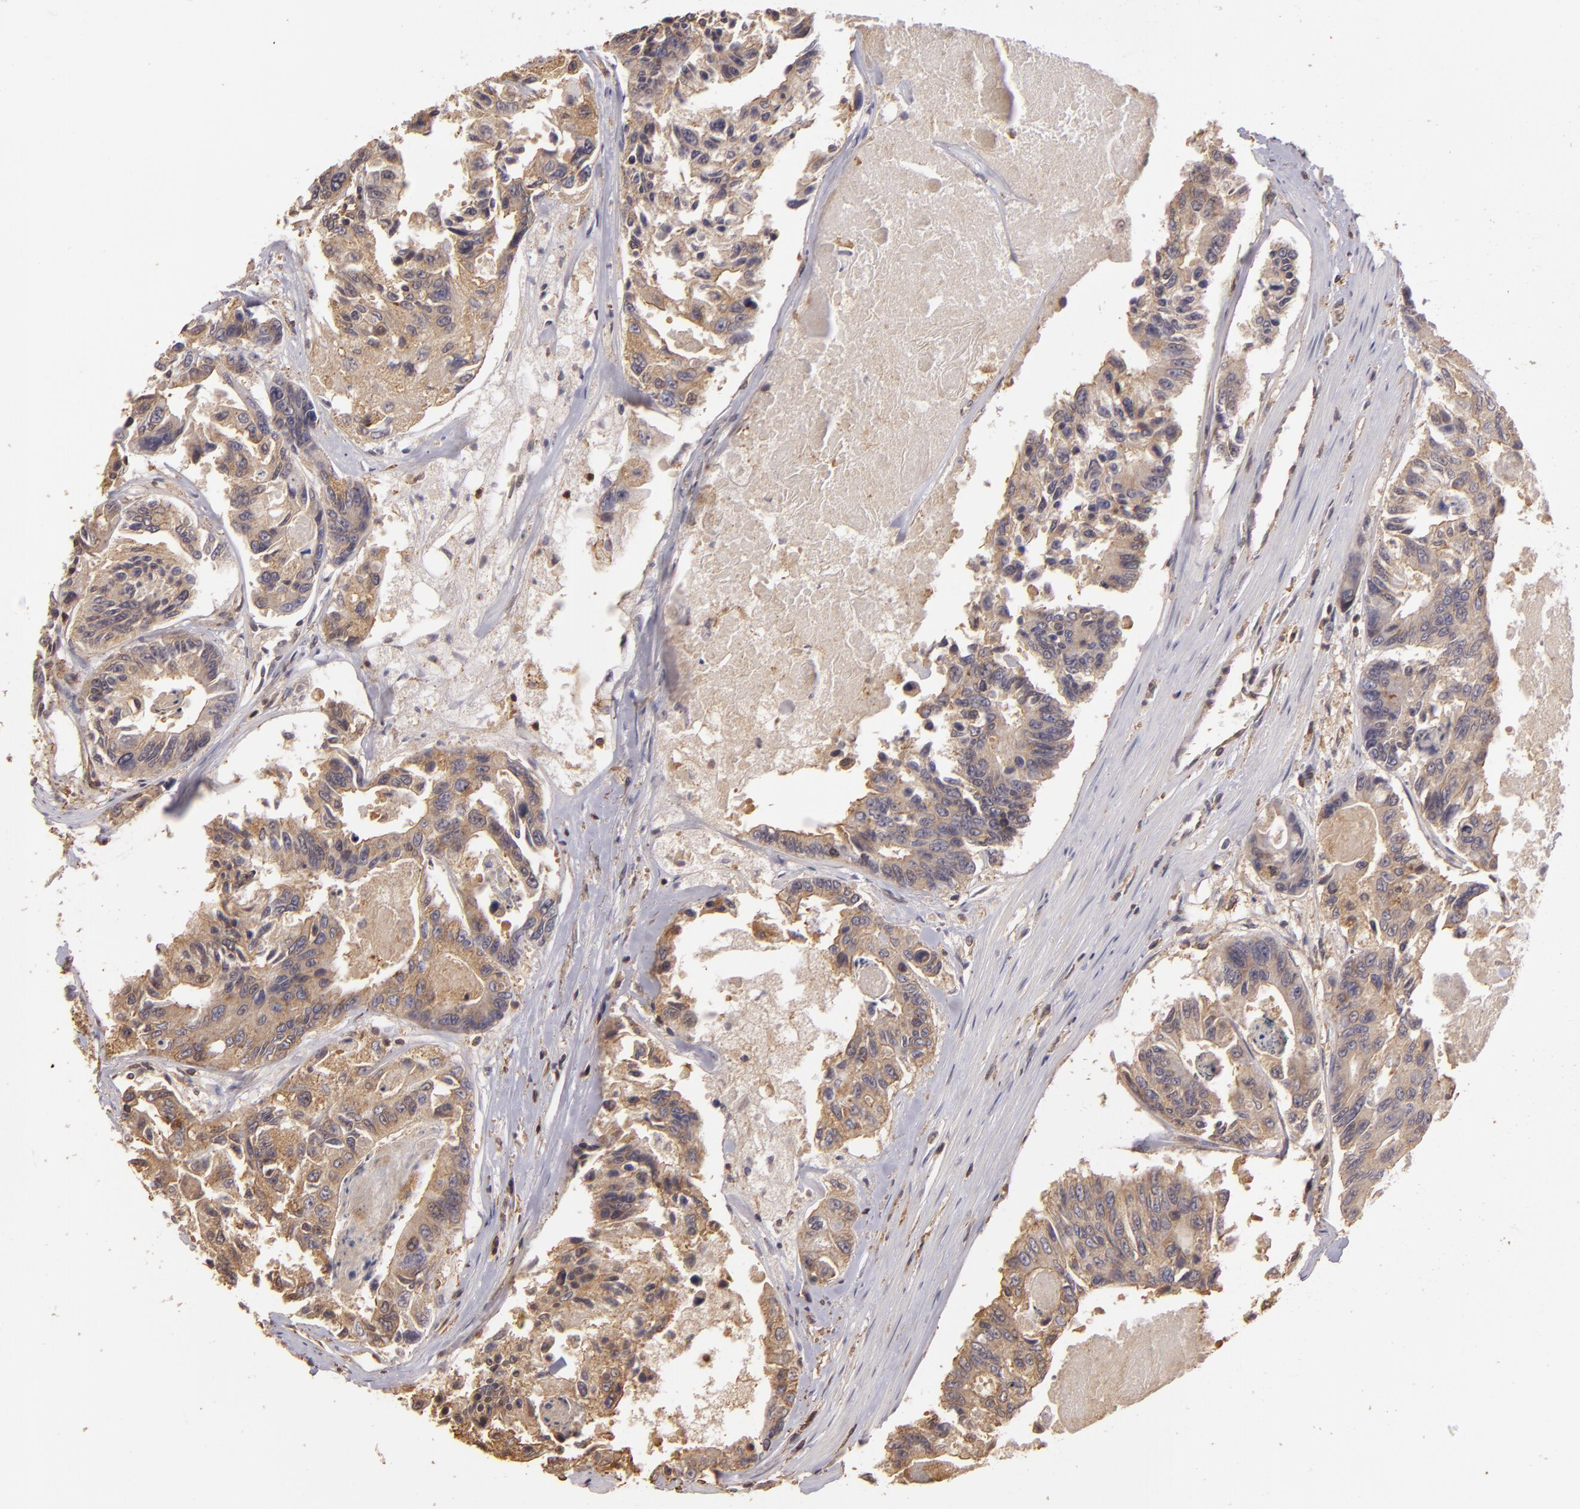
{"staining": {"intensity": "weak", "quantity": ">75%", "location": "cytoplasmic/membranous"}, "tissue": "colorectal cancer", "cell_type": "Tumor cells", "image_type": "cancer", "snomed": [{"axis": "morphology", "description": "Adenocarcinoma, NOS"}, {"axis": "topography", "description": "Colon"}], "caption": "Protein analysis of colorectal adenocarcinoma tissue reveals weak cytoplasmic/membranous staining in about >75% of tumor cells. (IHC, brightfield microscopy, high magnification).", "gene": "ARPC2", "patient": {"sex": "female", "age": 86}}